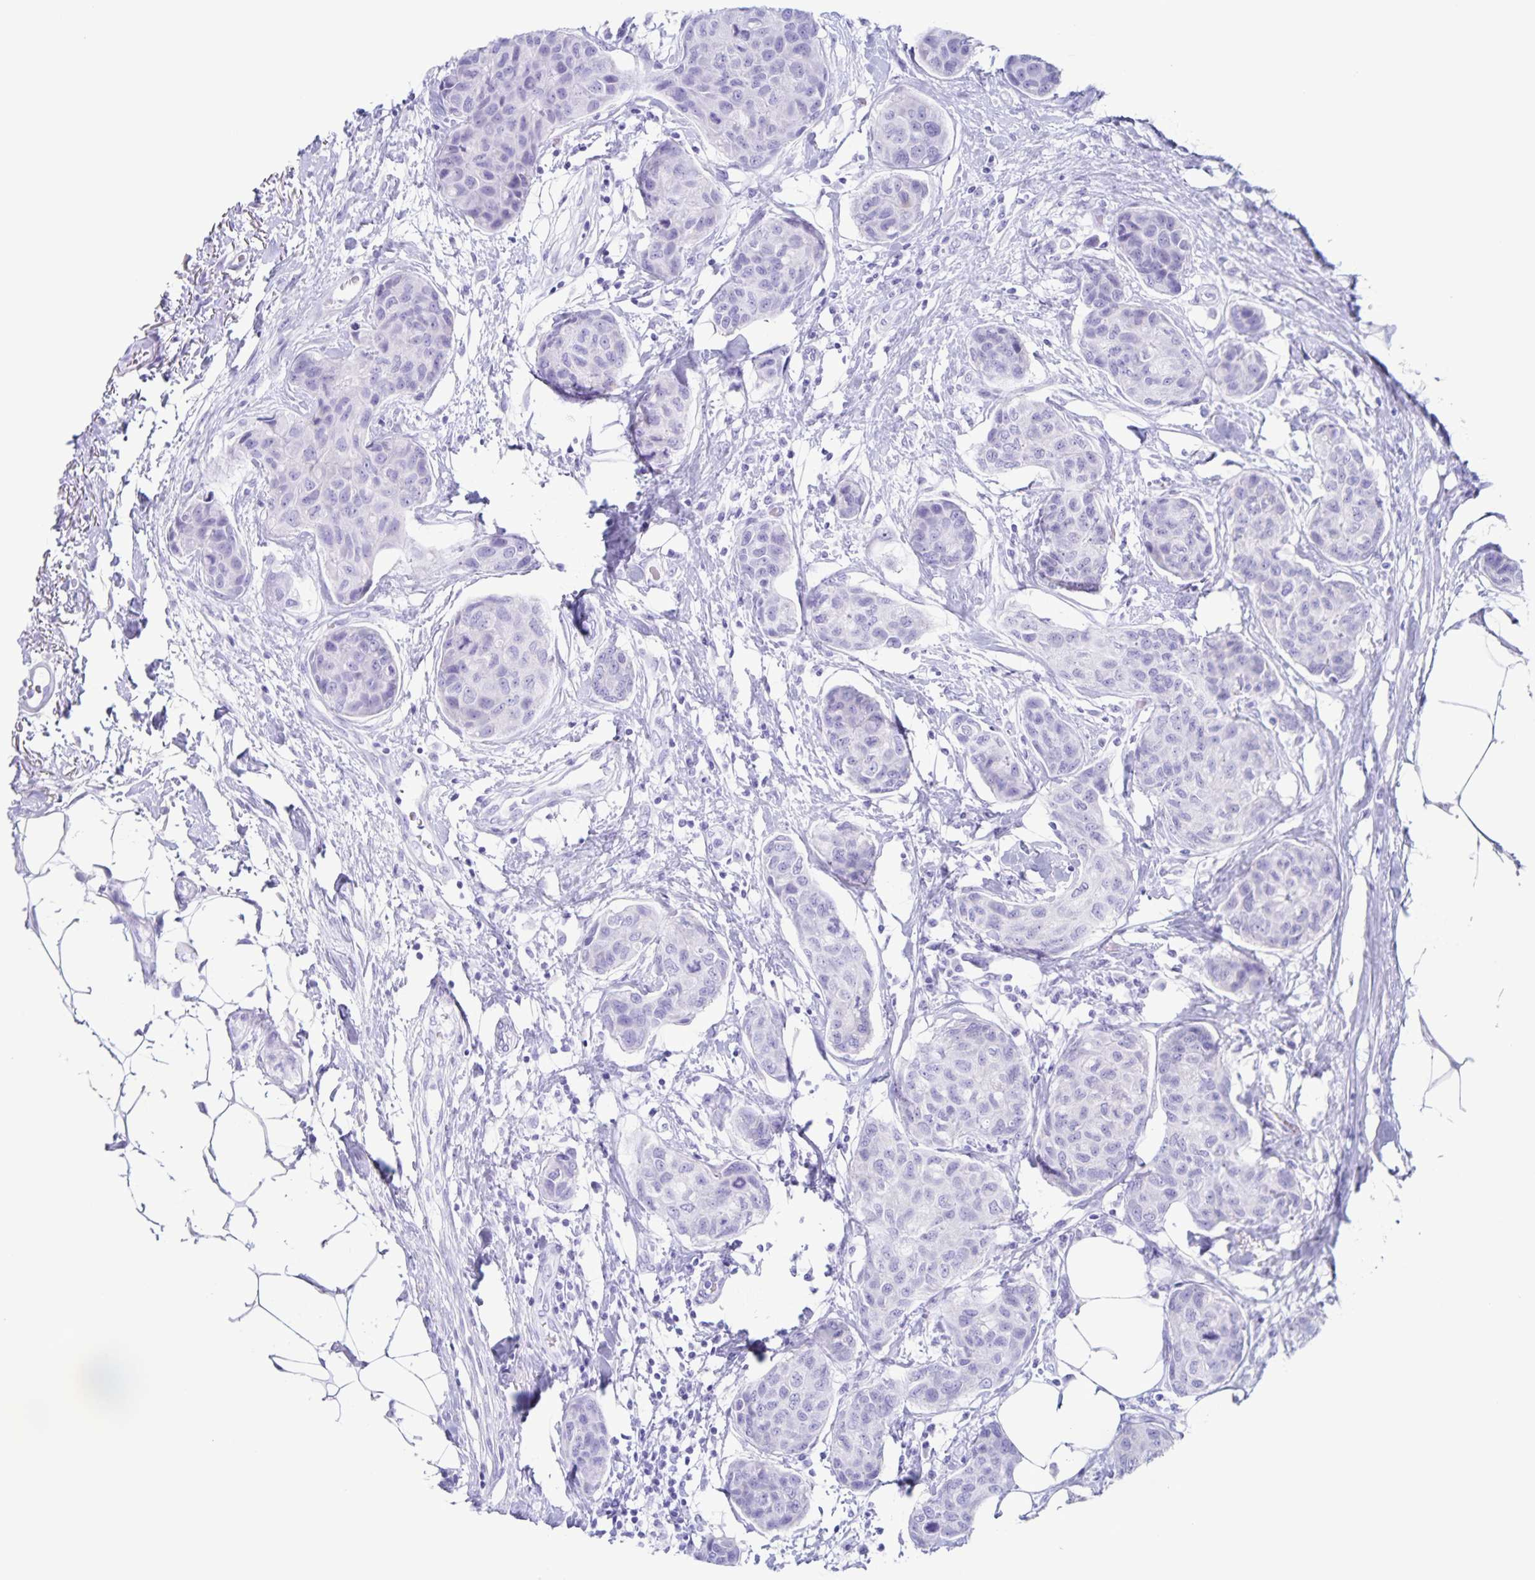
{"staining": {"intensity": "negative", "quantity": "none", "location": "none"}, "tissue": "breast cancer", "cell_type": "Tumor cells", "image_type": "cancer", "snomed": [{"axis": "morphology", "description": "Duct carcinoma"}, {"axis": "topography", "description": "Breast"}], "caption": "DAB (3,3'-diaminobenzidine) immunohistochemical staining of breast cancer (invasive ductal carcinoma) exhibits no significant staining in tumor cells.", "gene": "C12orf56", "patient": {"sex": "female", "age": 80}}